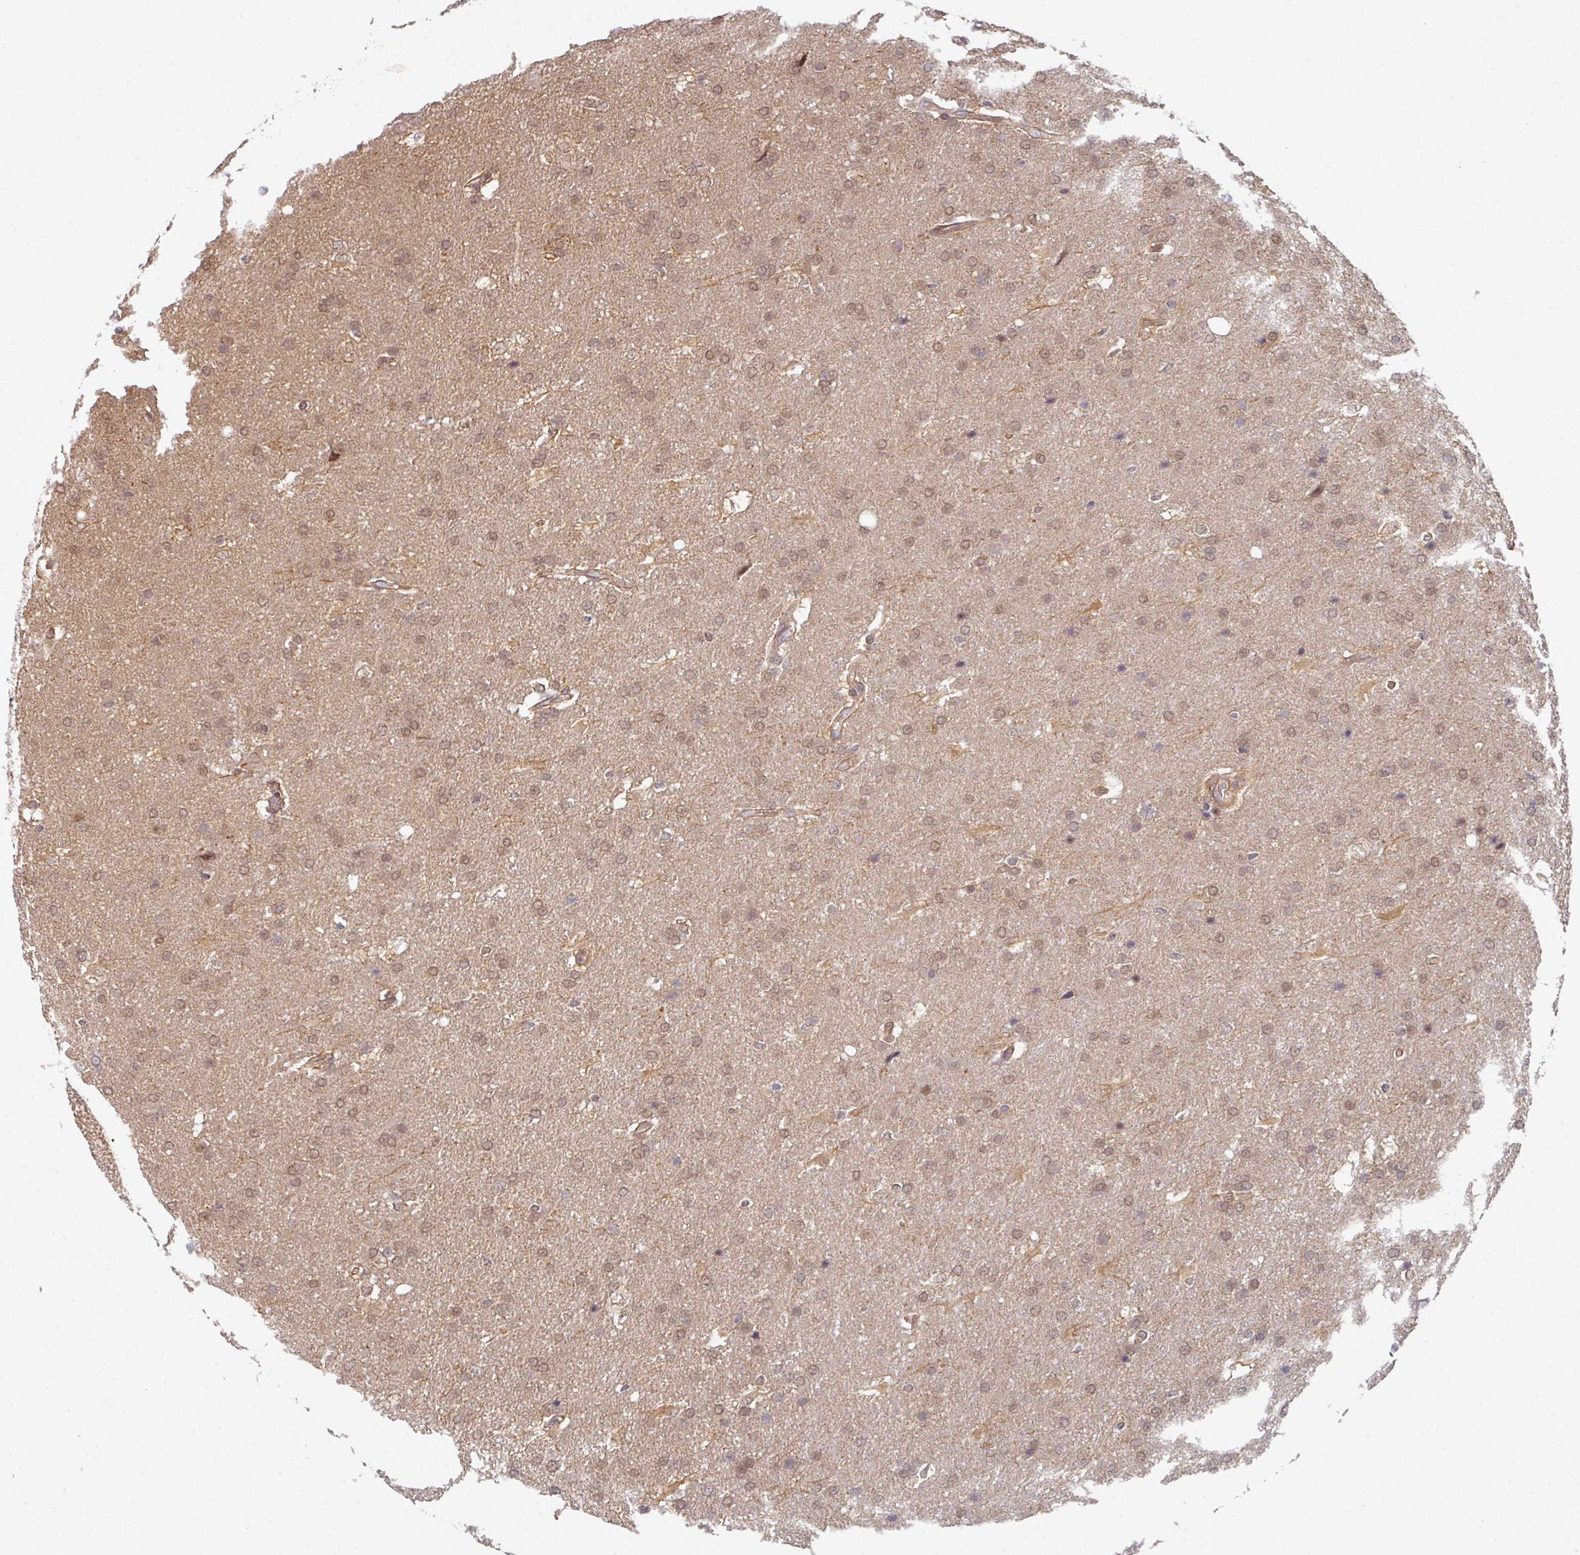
{"staining": {"intensity": "moderate", "quantity": ">75%", "location": "nuclear"}, "tissue": "glioma", "cell_type": "Tumor cells", "image_type": "cancer", "snomed": [{"axis": "morphology", "description": "Glioma, malignant, High grade"}, {"axis": "topography", "description": "Brain"}], "caption": "Immunohistochemistry (IHC) (DAB (3,3'-diaminobenzidine)) staining of human malignant high-grade glioma demonstrates moderate nuclear protein staining in about >75% of tumor cells. (DAB IHC with brightfield microscopy, high magnification).", "gene": "PSME3IP1", "patient": {"sex": "male", "age": 56}}